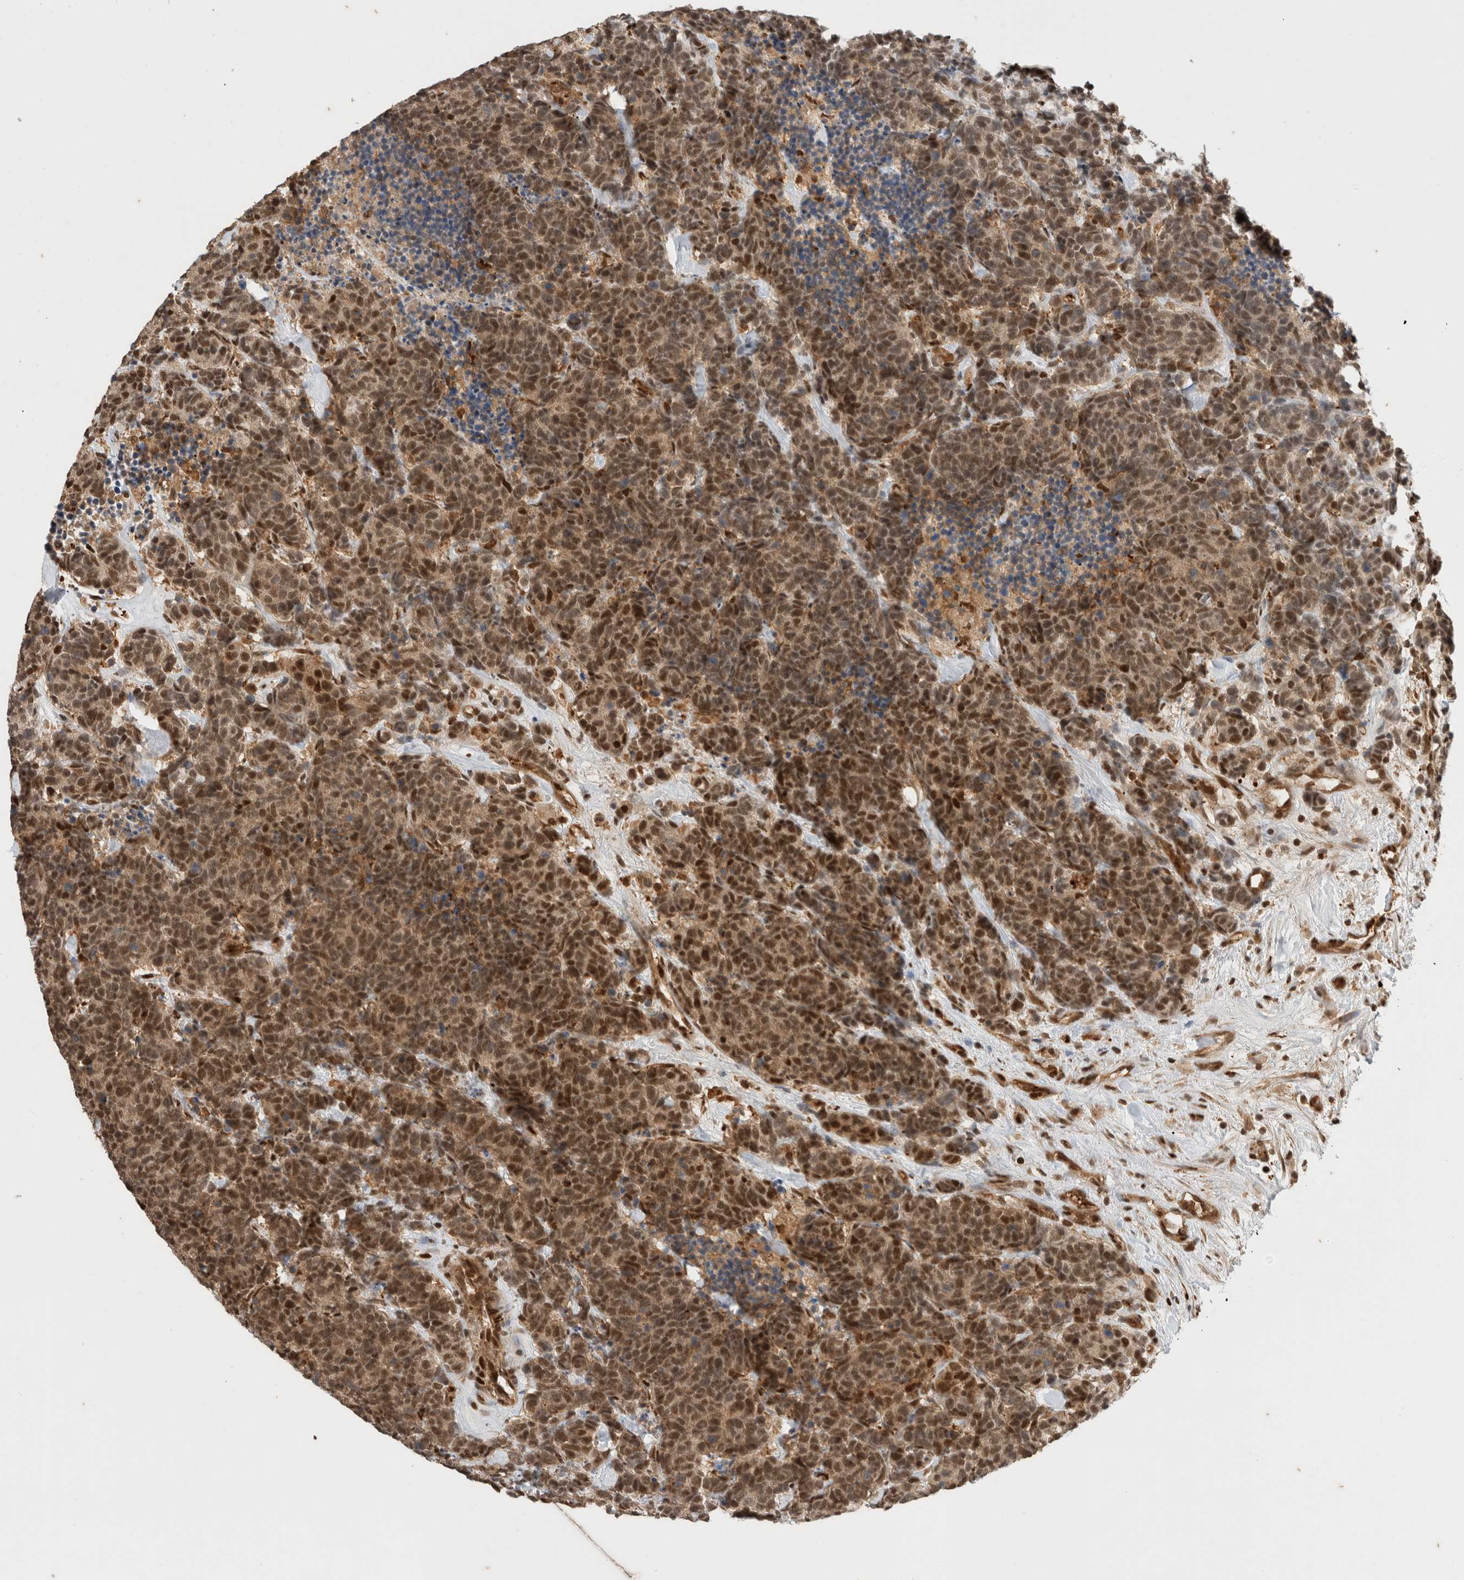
{"staining": {"intensity": "moderate", "quantity": ">75%", "location": "cytoplasmic/membranous,nuclear"}, "tissue": "carcinoid", "cell_type": "Tumor cells", "image_type": "cancer", "snomed": [{"axis": "morphology", "description": "Carcinoma, NOS"}, {"axis": "morphology", "description": "Carcinoid, malignant, NOS"}, {"axis": "topography", "description": "Urinary bladder"}], "caption": "This is an image of immunohistochemistry (IHC) staining of carcinoid, which shows moderate staining in the cytoplasmic/membranous and nuclear of tumor cells.", "gene": "SNRNP40", "patient": {"sex": "male", "age": 57}}